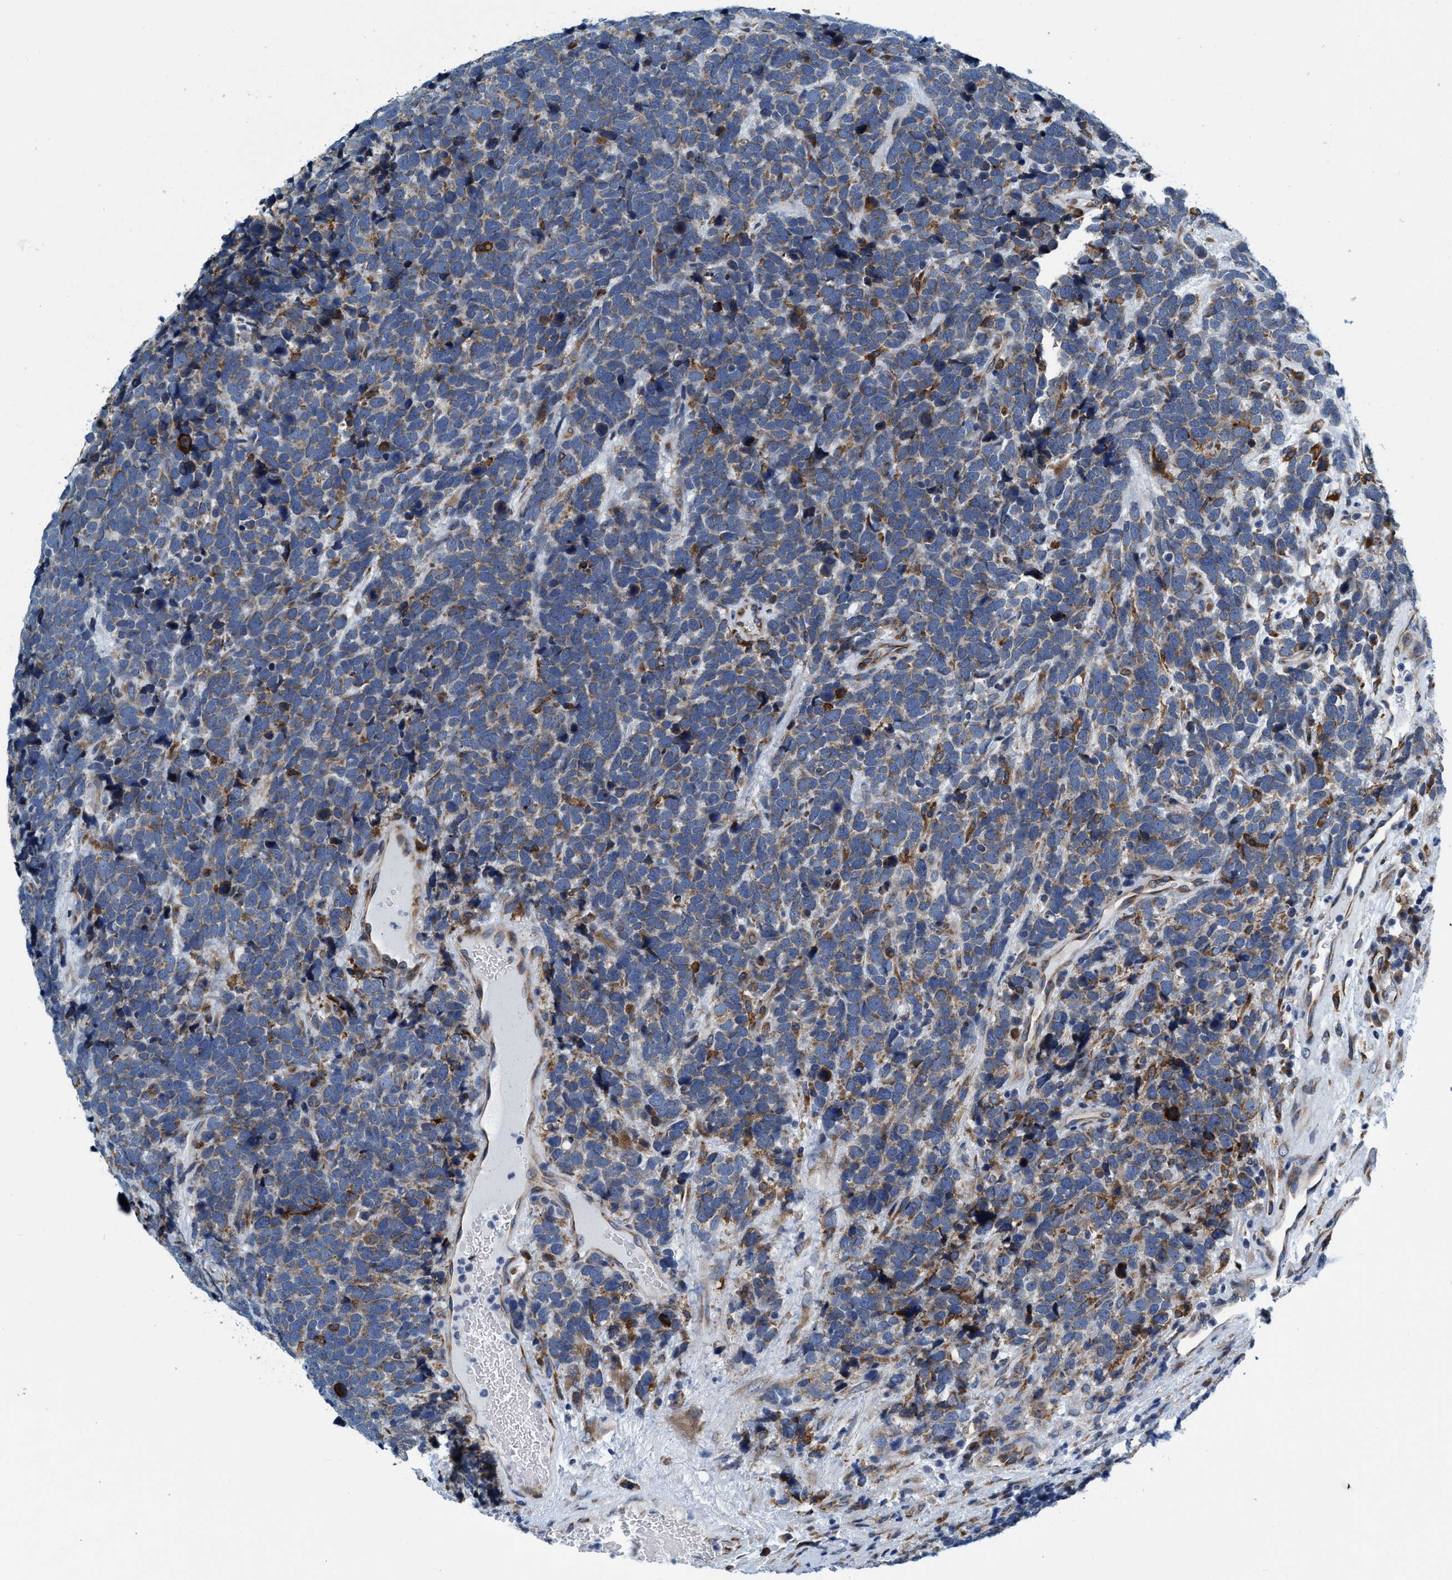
{"staining": {"intensity": "moderate", "quantity": "25%-75%", "location": "cytoplasmic/membranous"}, "tissue": "urothelial cancer", "cell_type": "Tumor cells", "image_type": "cancer", "snomed": [{"axis": "morphology", "description": "Urothelial carcinoma, High grade"}, {"axis": "topography", "description": "Urinary bladder"}], "caption": "Urothelial cancer was stained to show a protein in brown. There is medium levels of moderate cytoplasmic/membranous expression in approximately 25%-75% of tumor cells.", "gene": "ARMC9", "patient": {"sex": "female", "age": 82}}